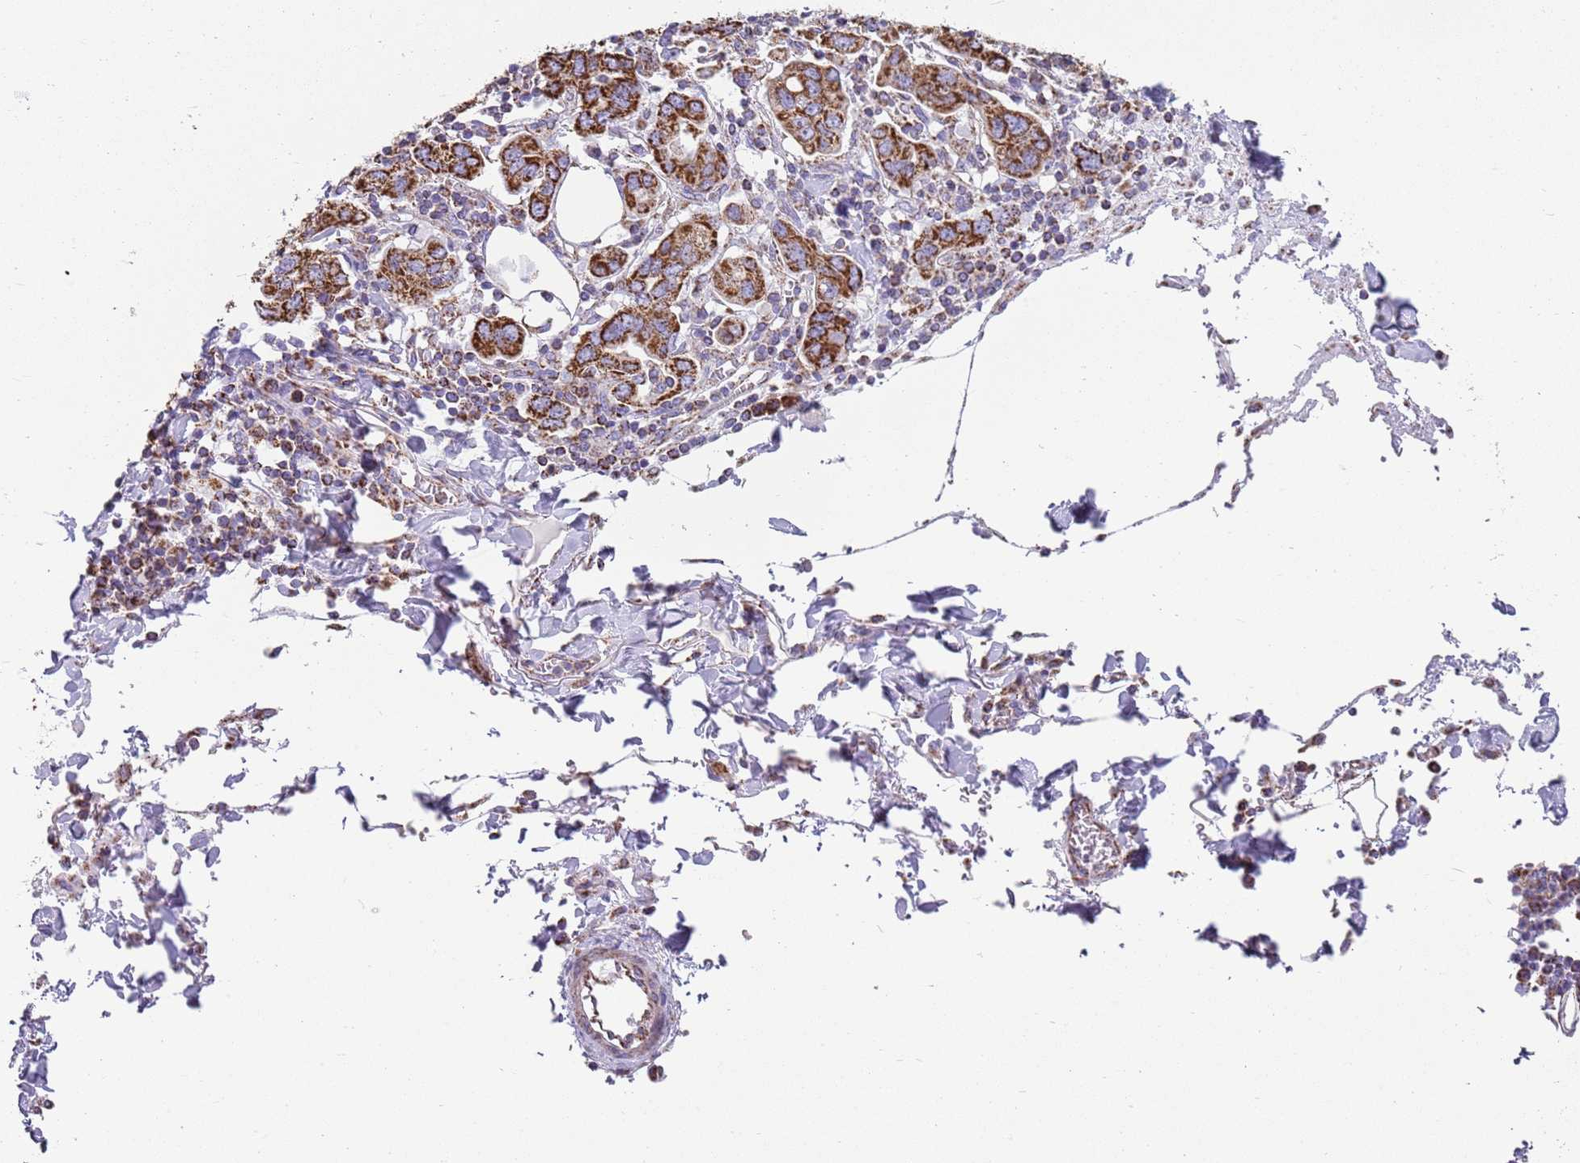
{"staining": {"intensity": "strong", "quantity": ">75%", "location": "cytoplasmic/membranous"}, "tissue": "stomach cancer", "cell_type": "Tumor cells", "image_type": "cancer", "snomed": [{"axis": "morphology", "description": "Adenocarcinoma, NOS"}, {"axis": "topography", "description": "Stomach, upper"}, {"axis": "topography", "description": "Stomach"}], "caption": "IHC image of neoplastic tissue: stomach cancer stained using IHC displays high levels of strong protein expression localized specifically in the cytoplasmic/membranous of tumor cells, appearing as a cytoplasmic/membranous brown color.", "gene": "TTLL1", "patient": {"sex": "male", "age": 62}}